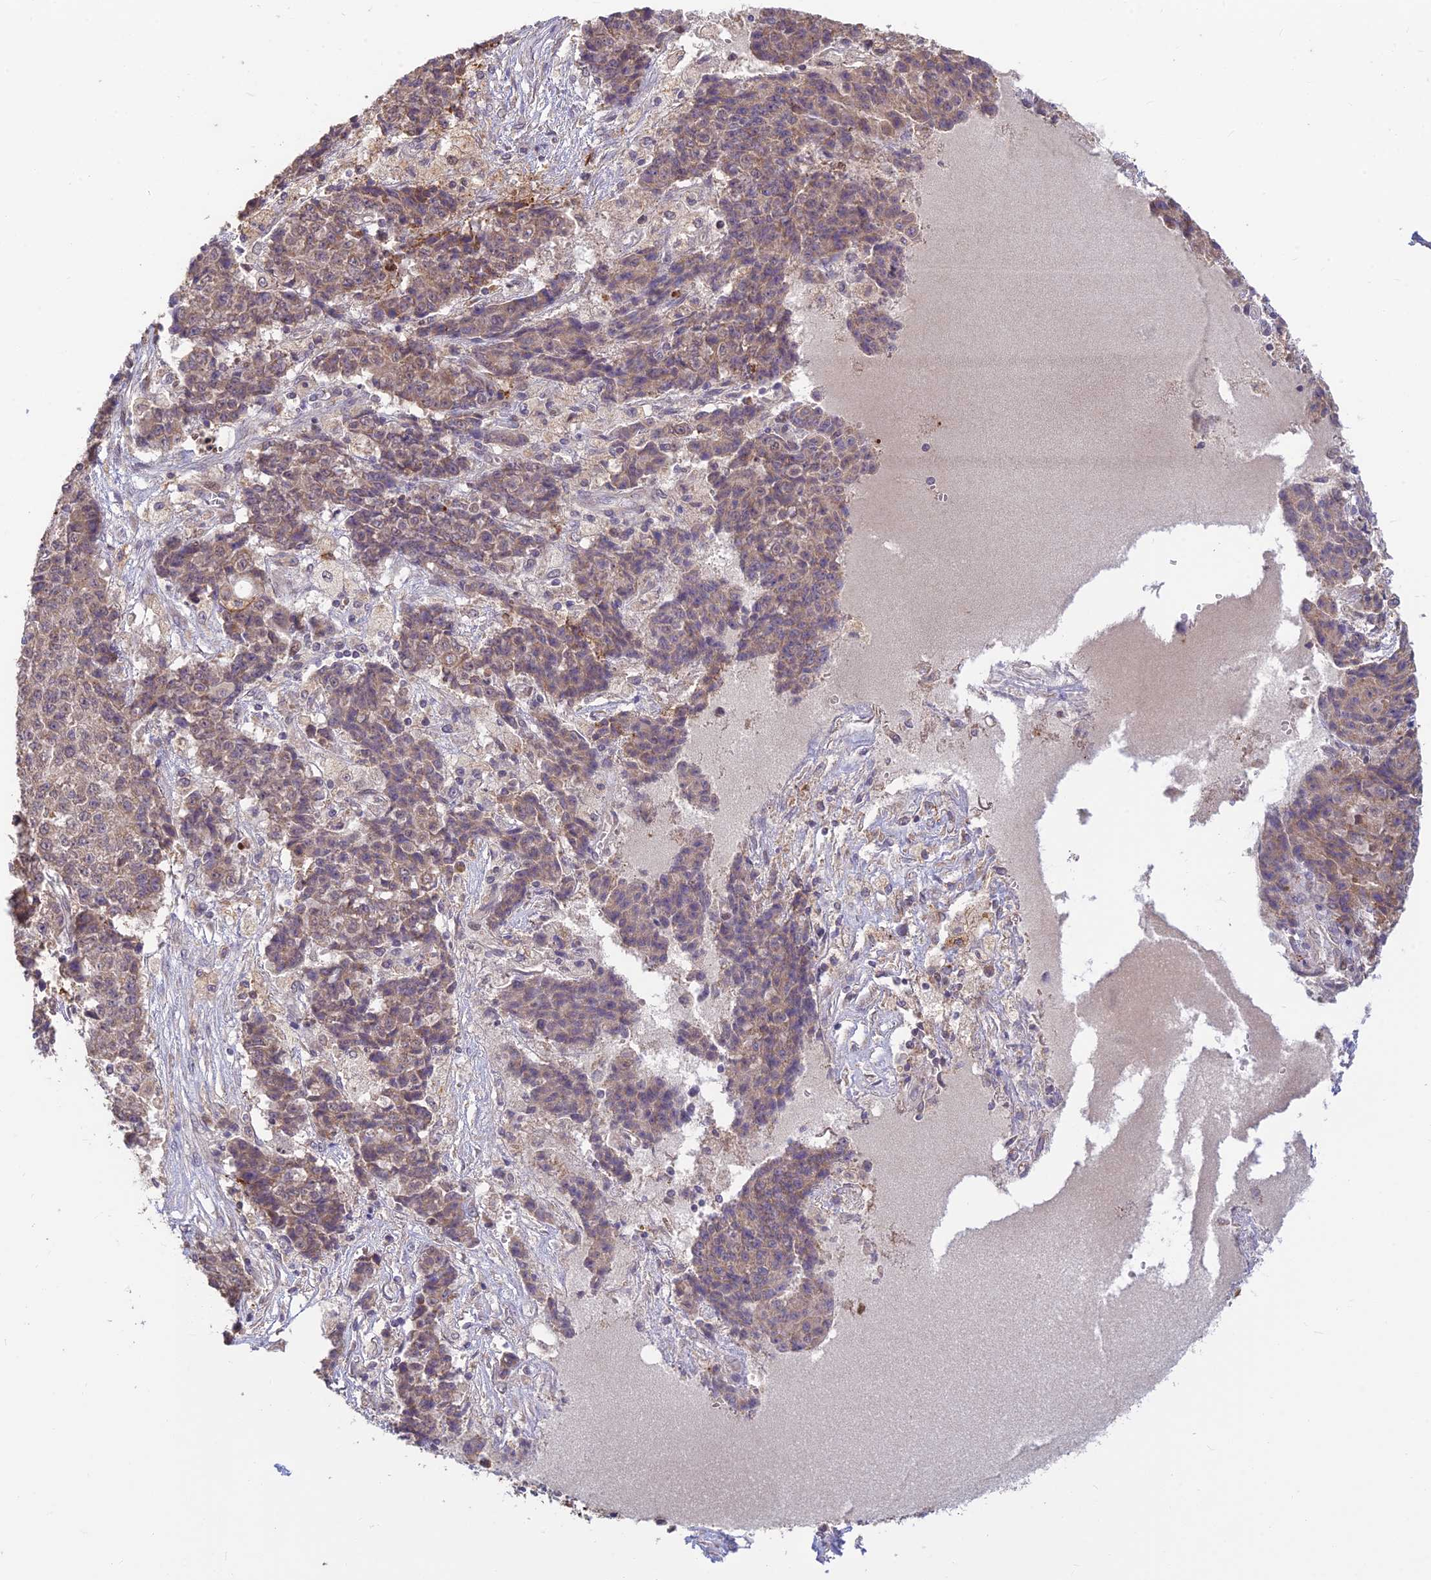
{"staining": {"intensity": "weak", "quantity": "<25%", "location": "cytoplasmic/membranous"}, "tissue": "ovarian cancer", "cell_type": "Tumor cells", "image_type": "cancer", "snomed": [{"axis": "morphology", "description": "Carcinoma, endometroid"}, {"axis": "topography", "description": "Ovary"}], "caption": "Immunohistochemistry photomicrograph of neoplastic tissue: human ovarian endometroid carcinoma stained with DAB (3,3'-diaminobenzidine) reveals no significant protein expression in tumor cells.", "gene": "ASPDH", "patient": {"sex": "female", "age": 42}}